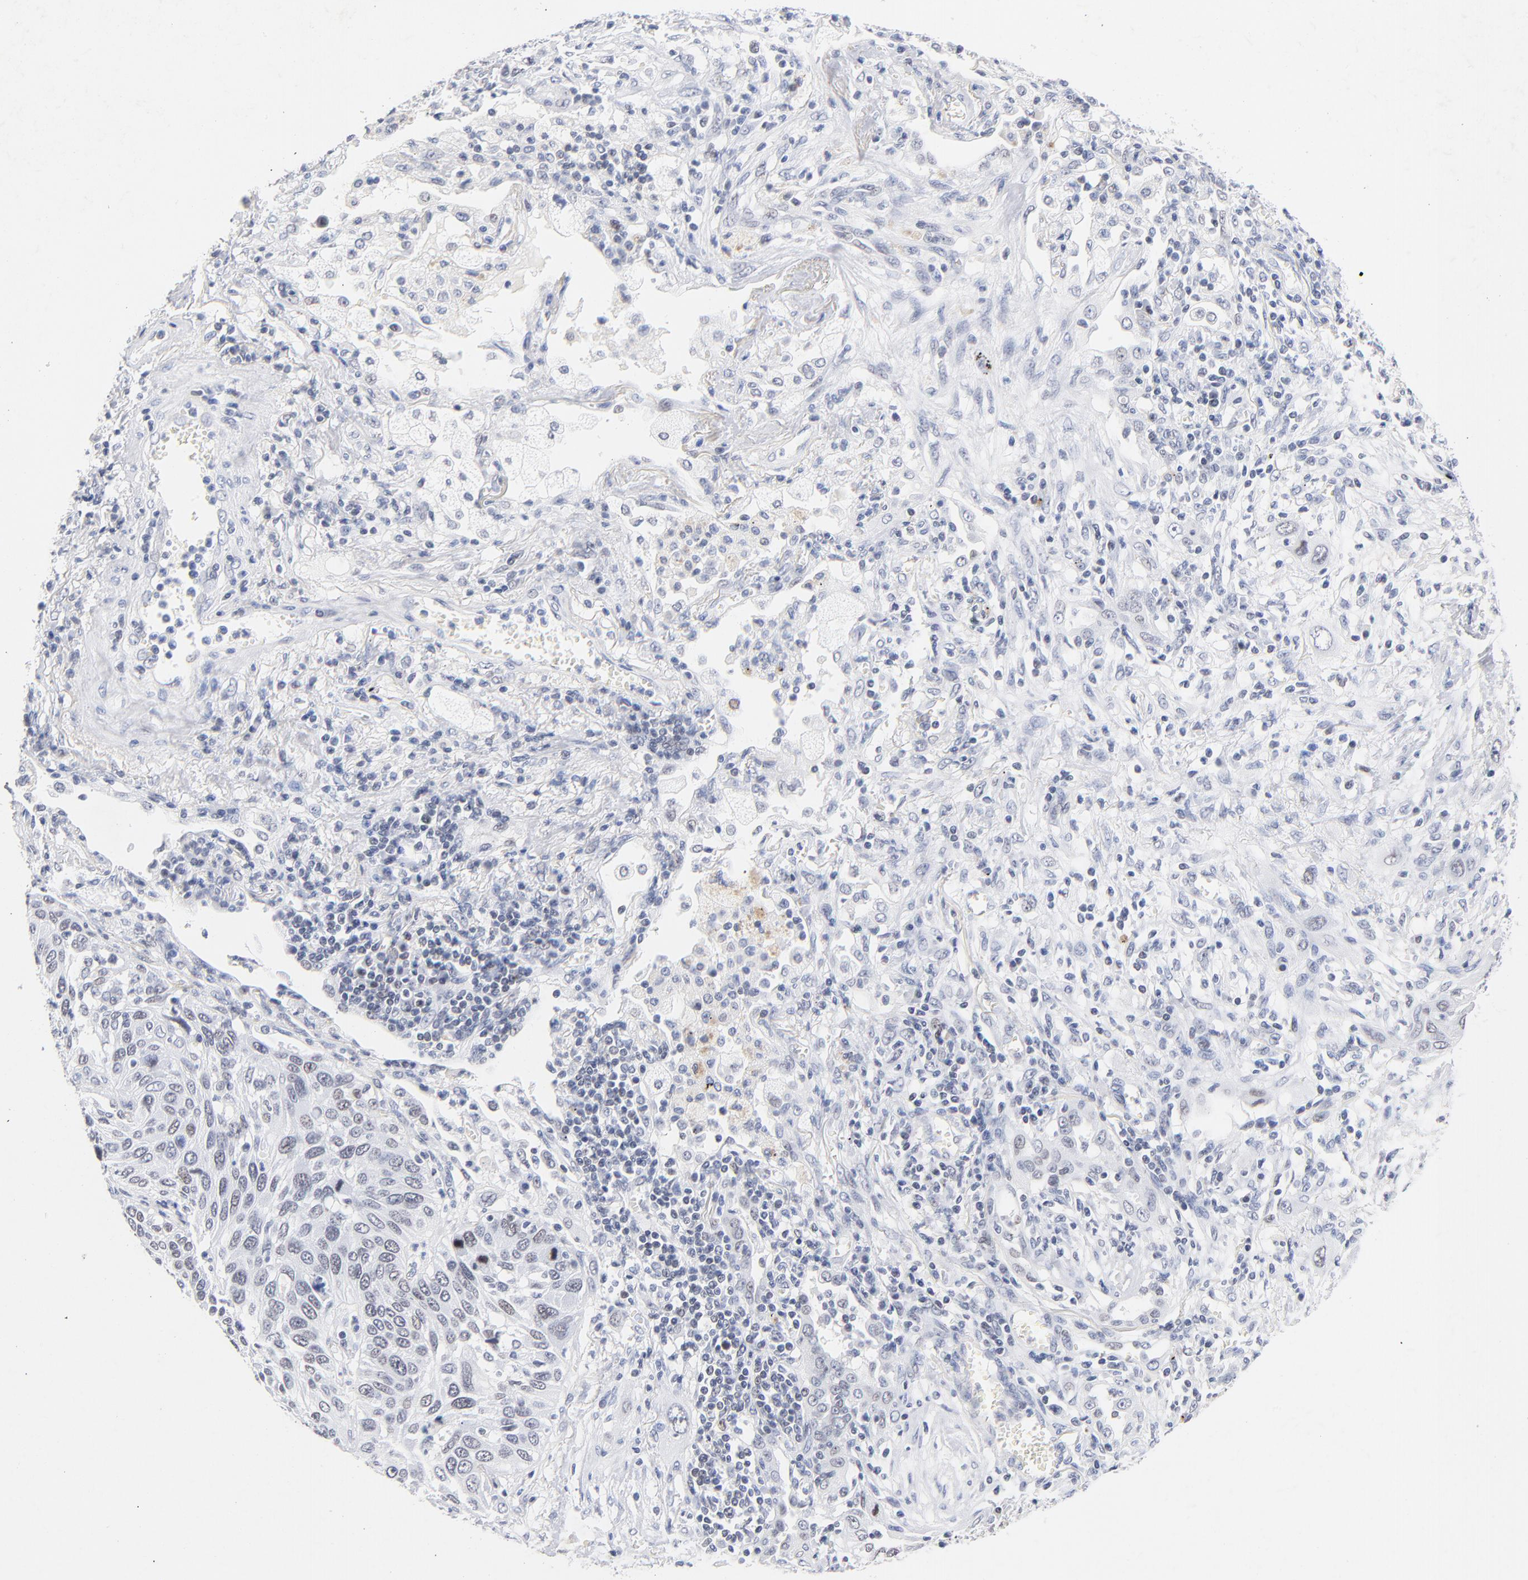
{"staining": {"intensity": "weak", "quantity": "25%-75%", "location": "nuclear"}, "tissue": "lung cancer", "cell_type": "Tumor cells", "image_type": "cancer", "snomed": [{"axis": "morphology", "description": "Squamous cell carcinoma, NOS"}, {"axis": "topography", "description": "Lung"}], "caption": "IHC (DAB) staining of human lung squamous cell carcinoma displays weak nuclear protein positivity in about 25%-75% of tumor cells.", "gene": "ORC2", "patient": {"sex": "female", "age": 76}}